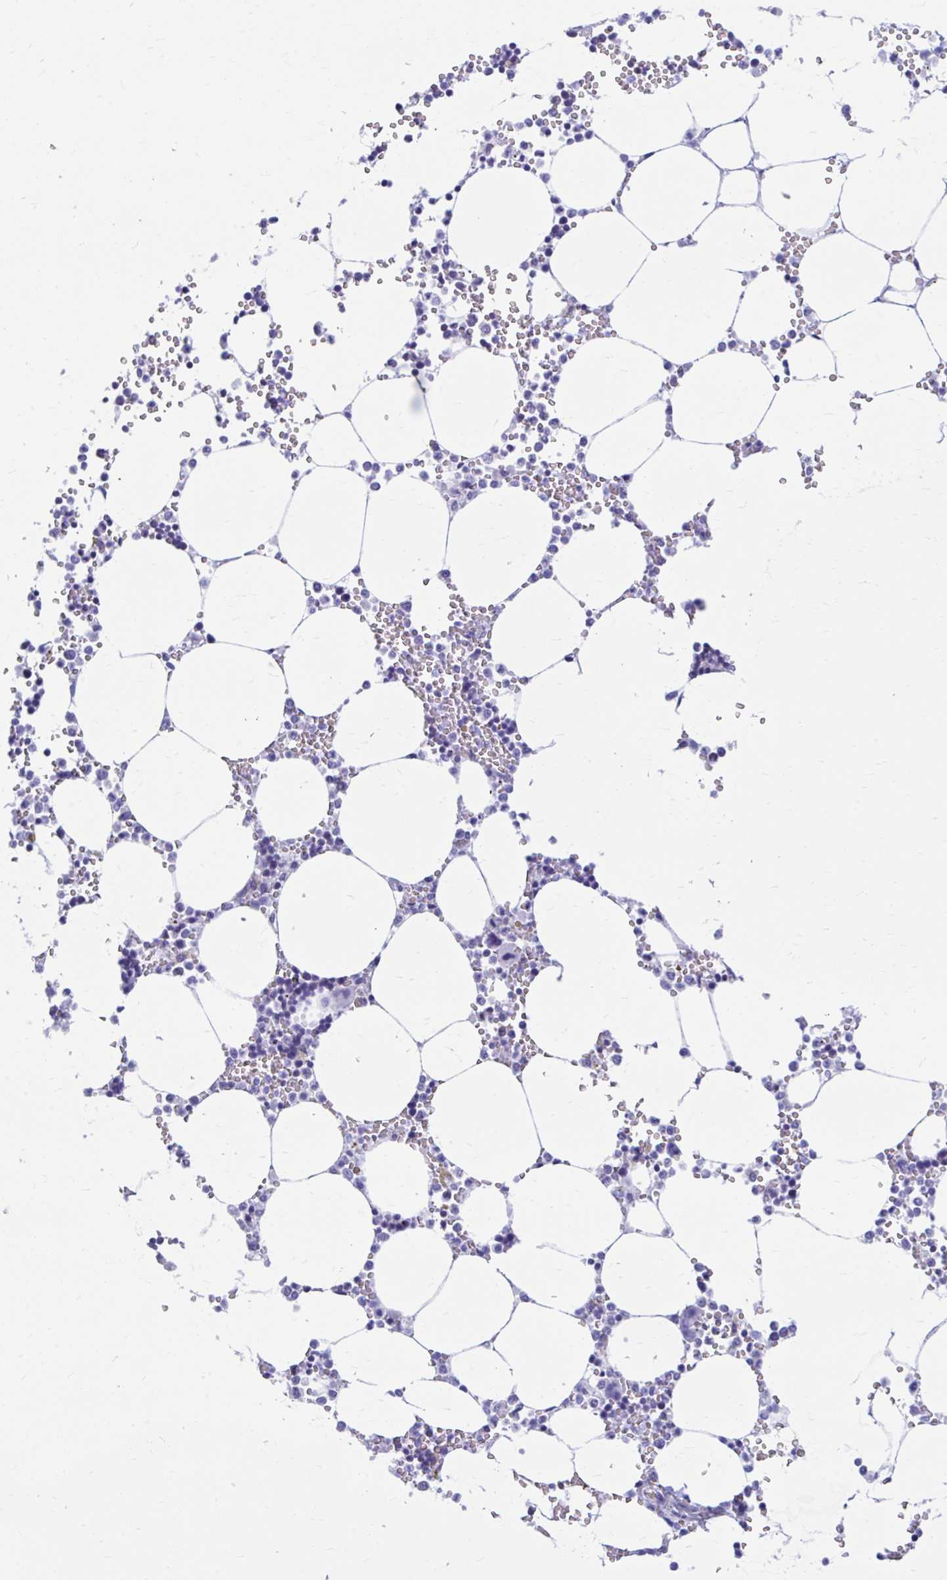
{"staining": {"intensity": "weak", "quantity": "<25%", "location": "nuclear"}, "tissue": "bone marrow", "cell_type": "Hematopoietic cells", "image_type": "normal", "snomed": [{"axis": "morphology", "description": "Normal tissue, NOS"}, {"axis": "topography", "description": "Bone marrow"}], "caption": "Immunohistochemical staining of unremarkable bone marrow displays no significant staining in hematopoietic cells.", "gene": "RADIL", "patient": {"sex": "male", "age": 64}}